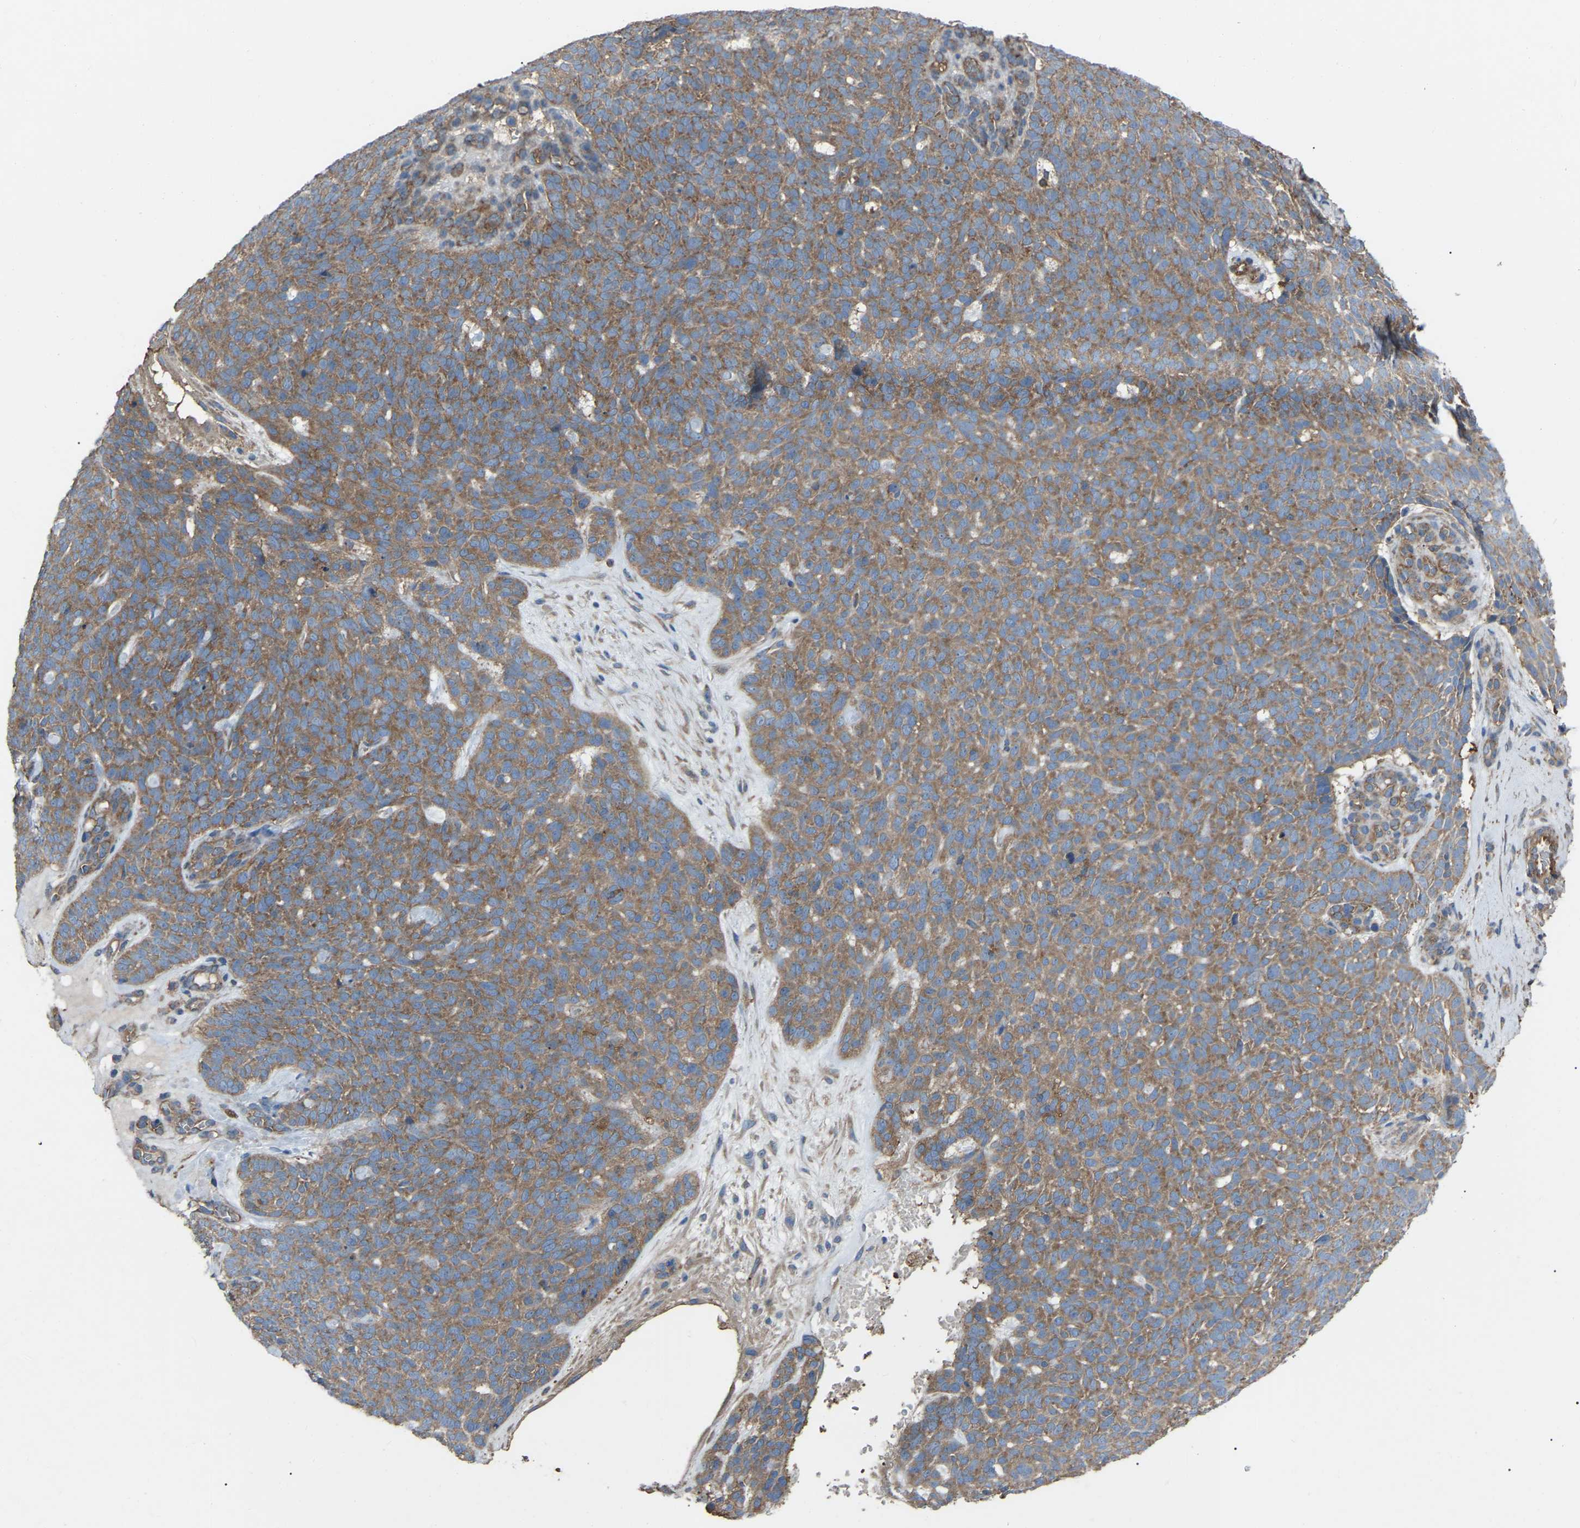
{"staining": {"intensity": "moderate", "quantity": ">75%", "location": "cytoplasmic/membranous"}, "tissue": "skin cancer", "cell_type": "Tumor cells", "image_type": "cancer", "snomed": [{"axis": "morphology", "description": "Basal cell carcinoma"}, {"axis": "topography", "description": "Skin"}], "caption": "This is an image of immunohistochemistry (IHC) staining of skin cancer, which shows moderate staining in the cytoplasmic/membranous of tumor cells.", "gene": "AIMP1", "patient": {"sex": "male", "age": 61}}